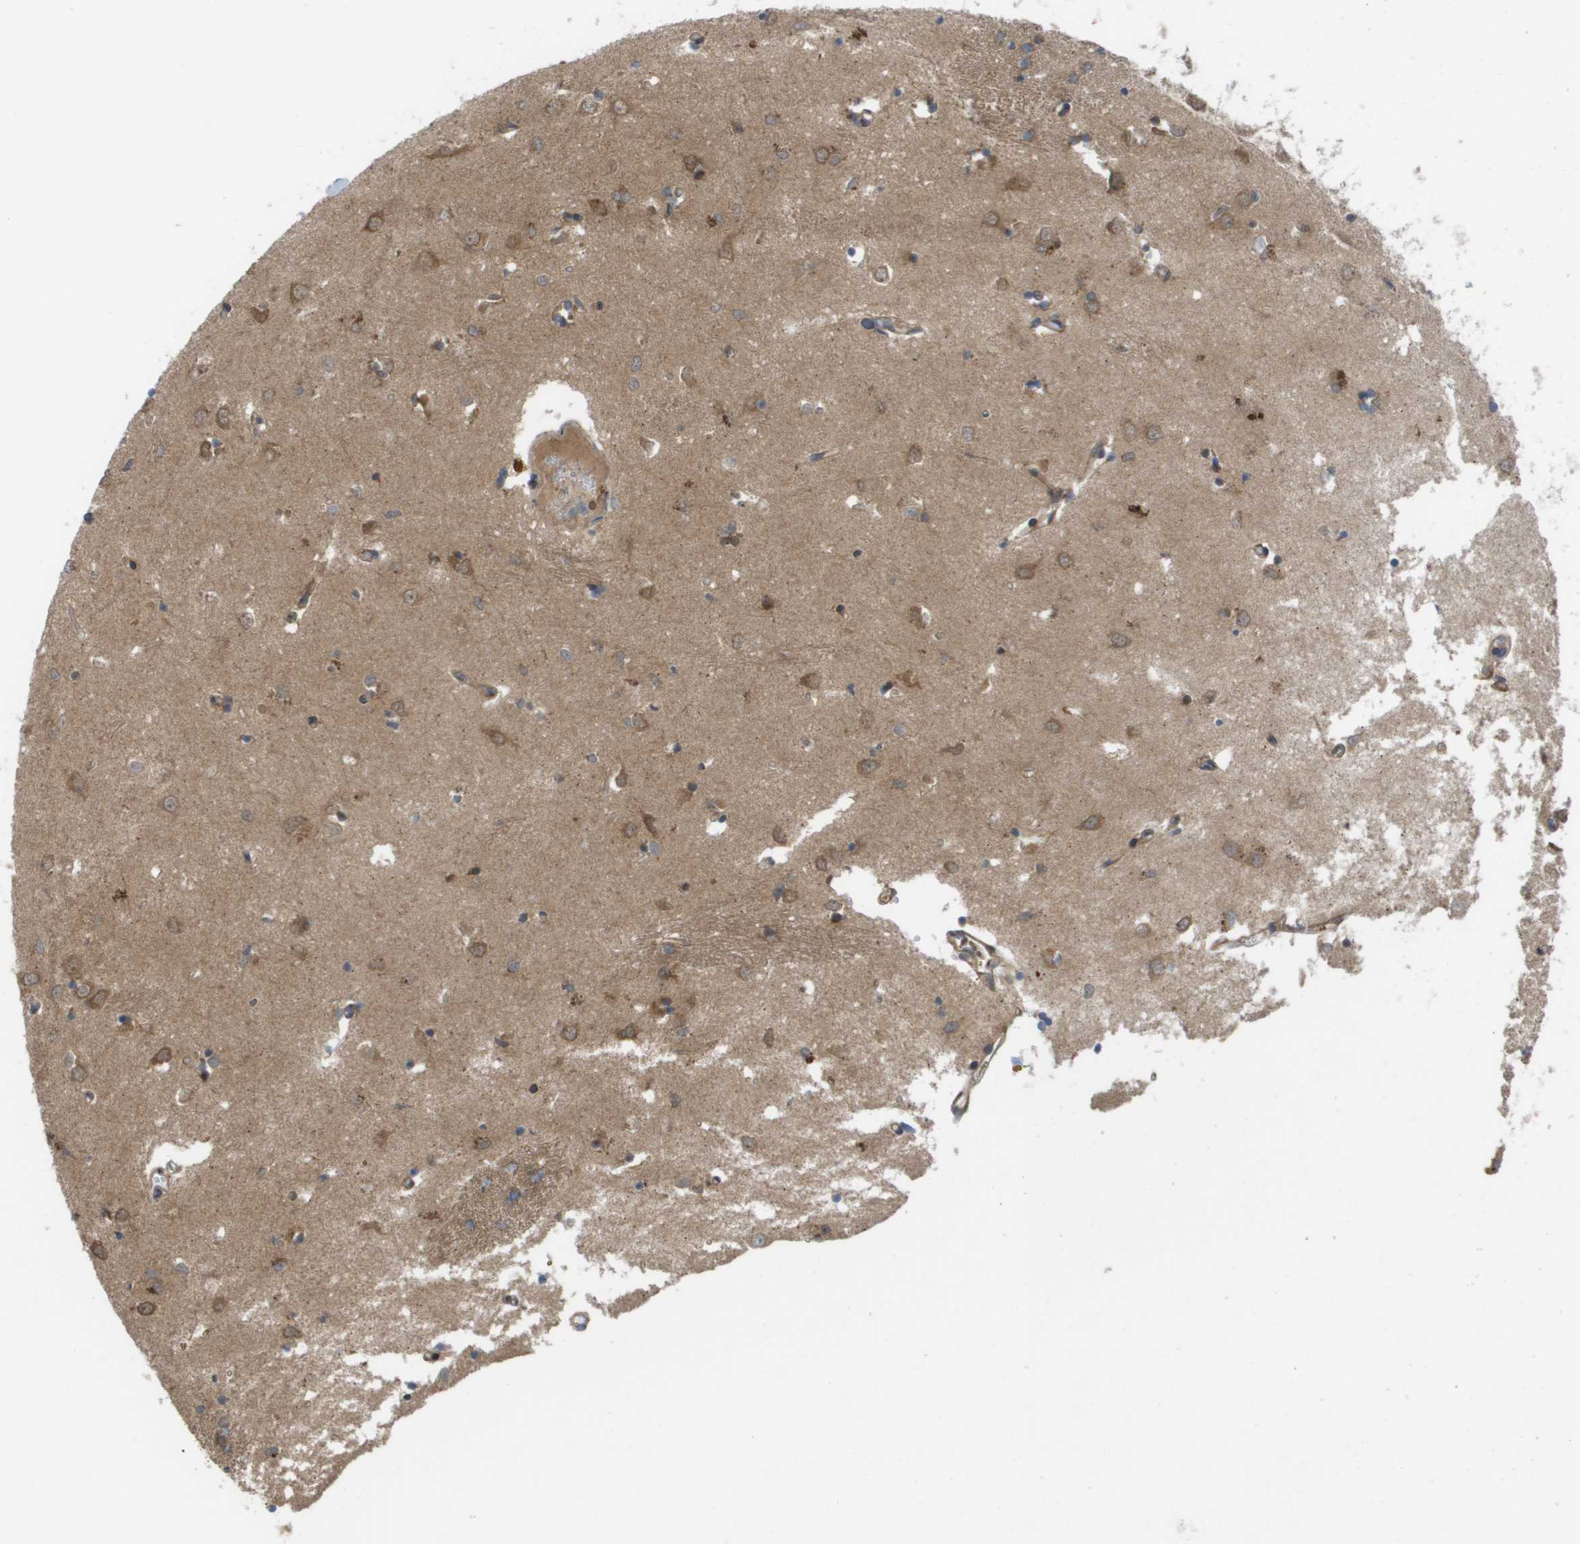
{"staining": {"intensity": "moderate", "quantity": "25%-75%", "location": "cytoplasmic/membranous"}, "tissue": "caudate", "cell_type": "Glial cells", "image_type": "normal", "snomed": [{"axis": "morphology", "description": "Normal tissue, NOS"}, {"axis": "topography", "description": "Lateral ventricle wall"}], "caption": "Moderate cytoplasmic/membranous staining for a protein is appreciated in approximately 25%-75% of glial cells of benign caudate using immunohistochemistry (IHC).", "gene": "CTPS2", "patient": {"sex": "female", "age": 19}}